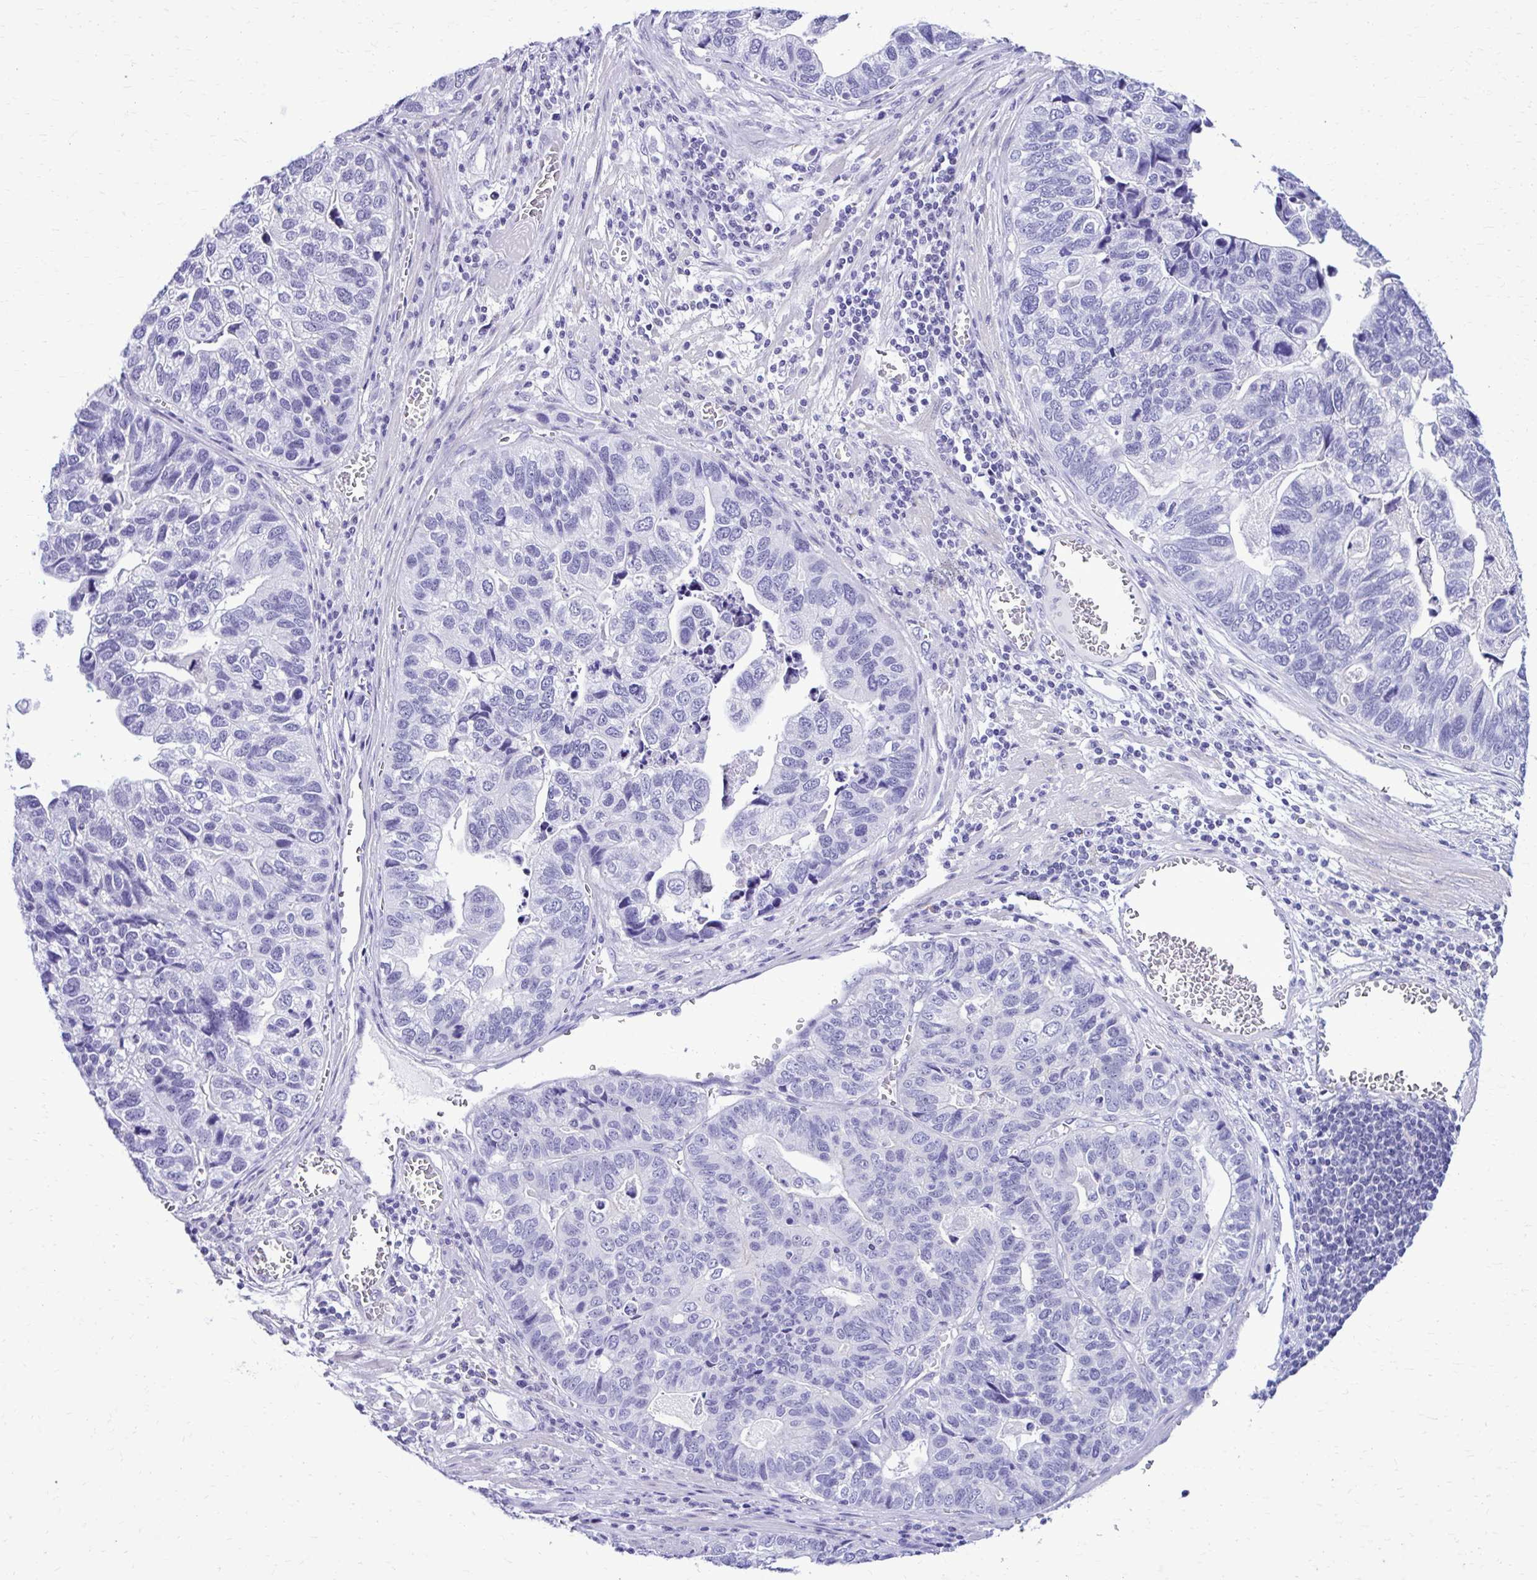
{"staining": {"intensity": "negative", "quantity": "none", "location": "none"}, "tissue": "stomach cancer", "cell_type": "Tumor cells", "image_type": "cancer", "snomed": [{"axis": "morphology", "description": "Adenocarcinoma, NOS"}, {"axis": "topography", "description": "Stomach, upper"}], "caption": "This is an IHC image of human stomach adenocarcinoma. There is no staining in tumor cells.", "gene": "RASL11B", "patient": {"sex": "female", "age": 67}}